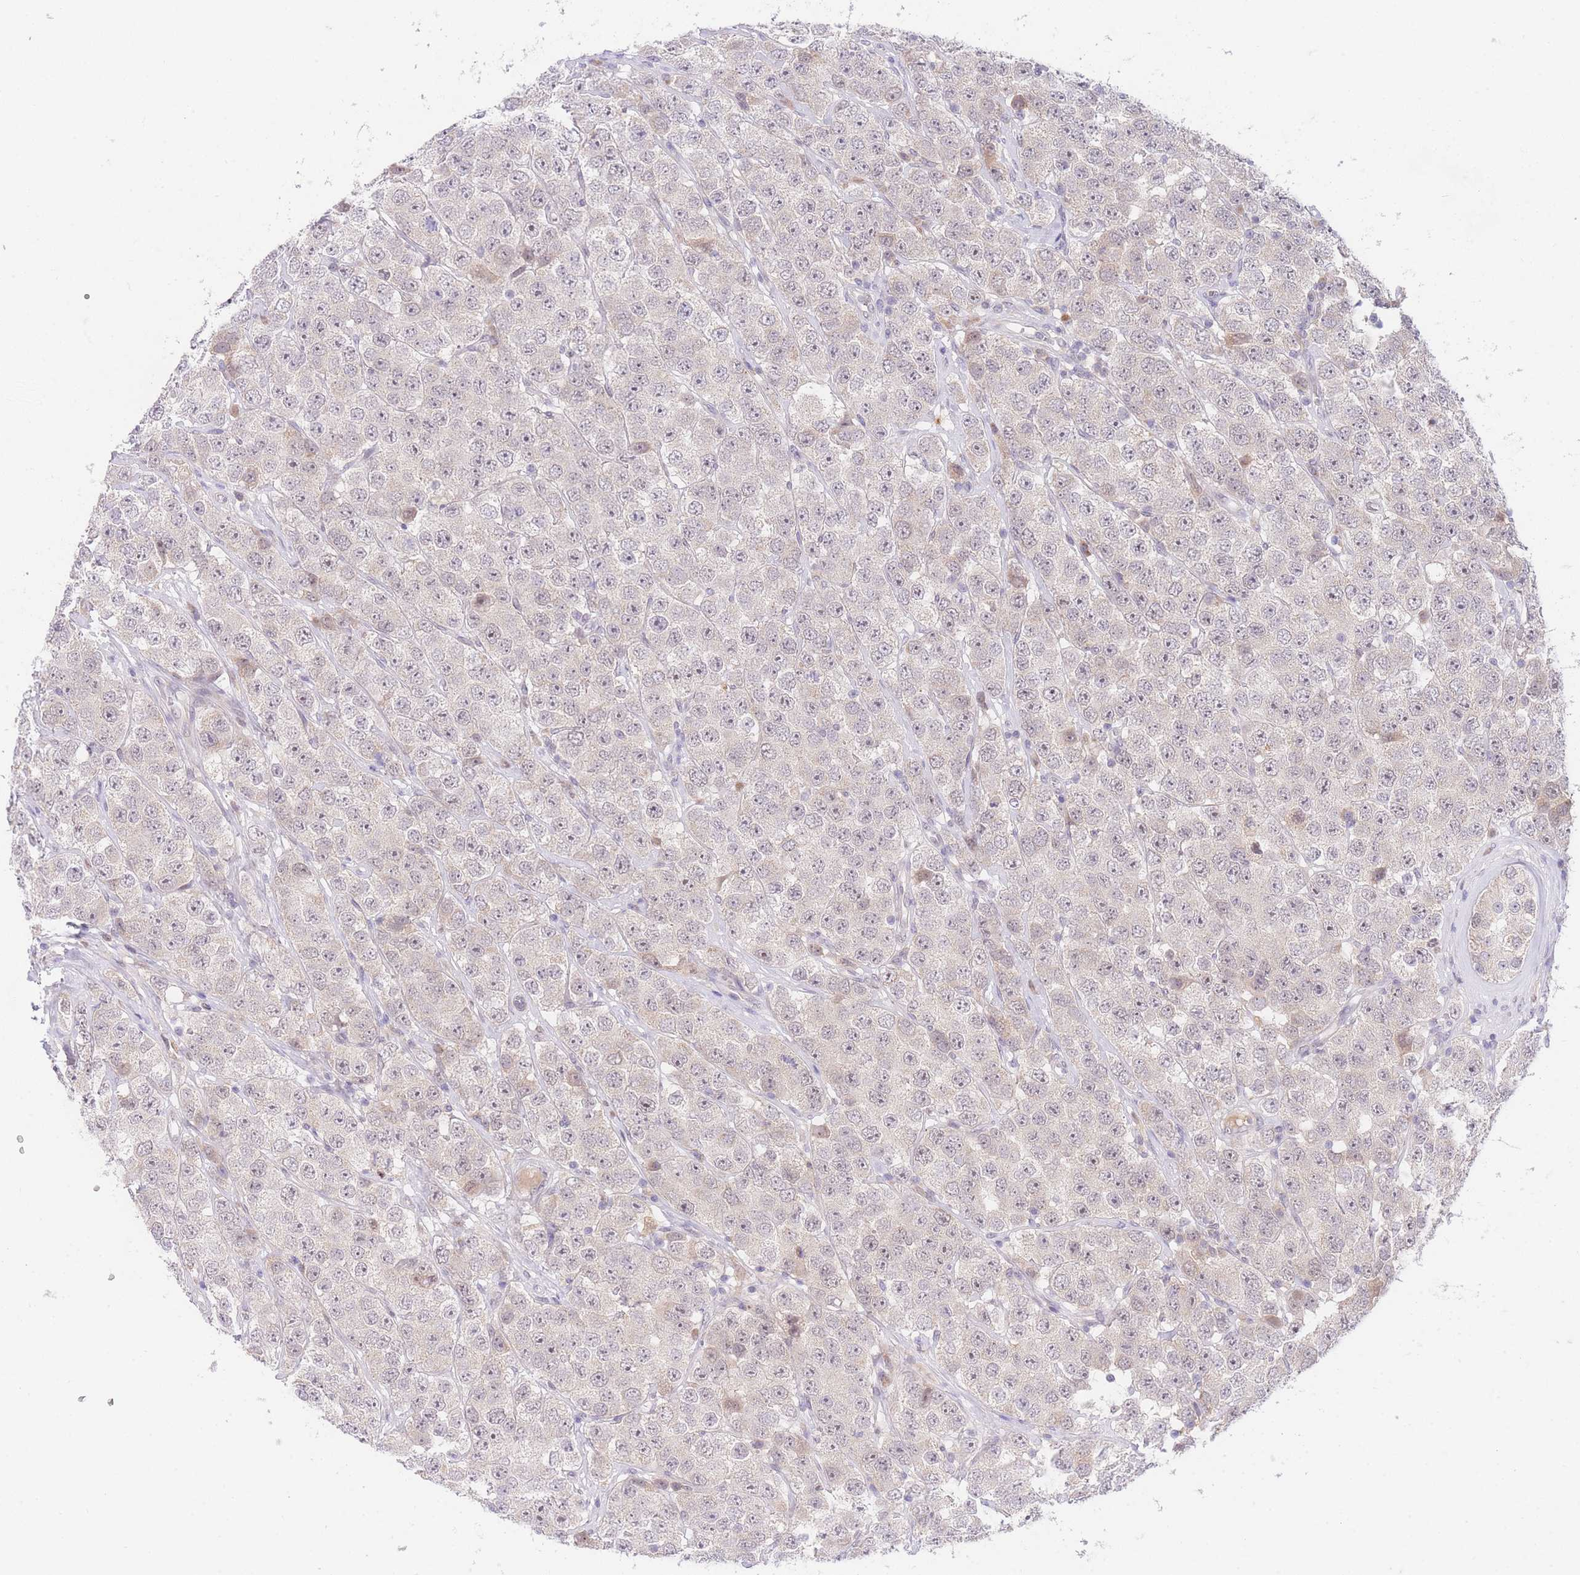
{"staining": {"intensity": "negative", "quantity": "none", "location": "none"}, "tissue": "testis cancer", "cell_type": "Tumor cells", "image_type": "cancer", "snomed": [{"axis": "morphology", "description": "Seminoma, NOS"}, {"axis": "topography", "description": "Testis"}], "caption": "Immunohistochemistry (IHC) photomicrograph of seminoma (testis) stained for a protein (brown), which displays no positivity in tumor cells.", "gene": "SLC25A33", "patient": {"sex": "male", "age": 28}}